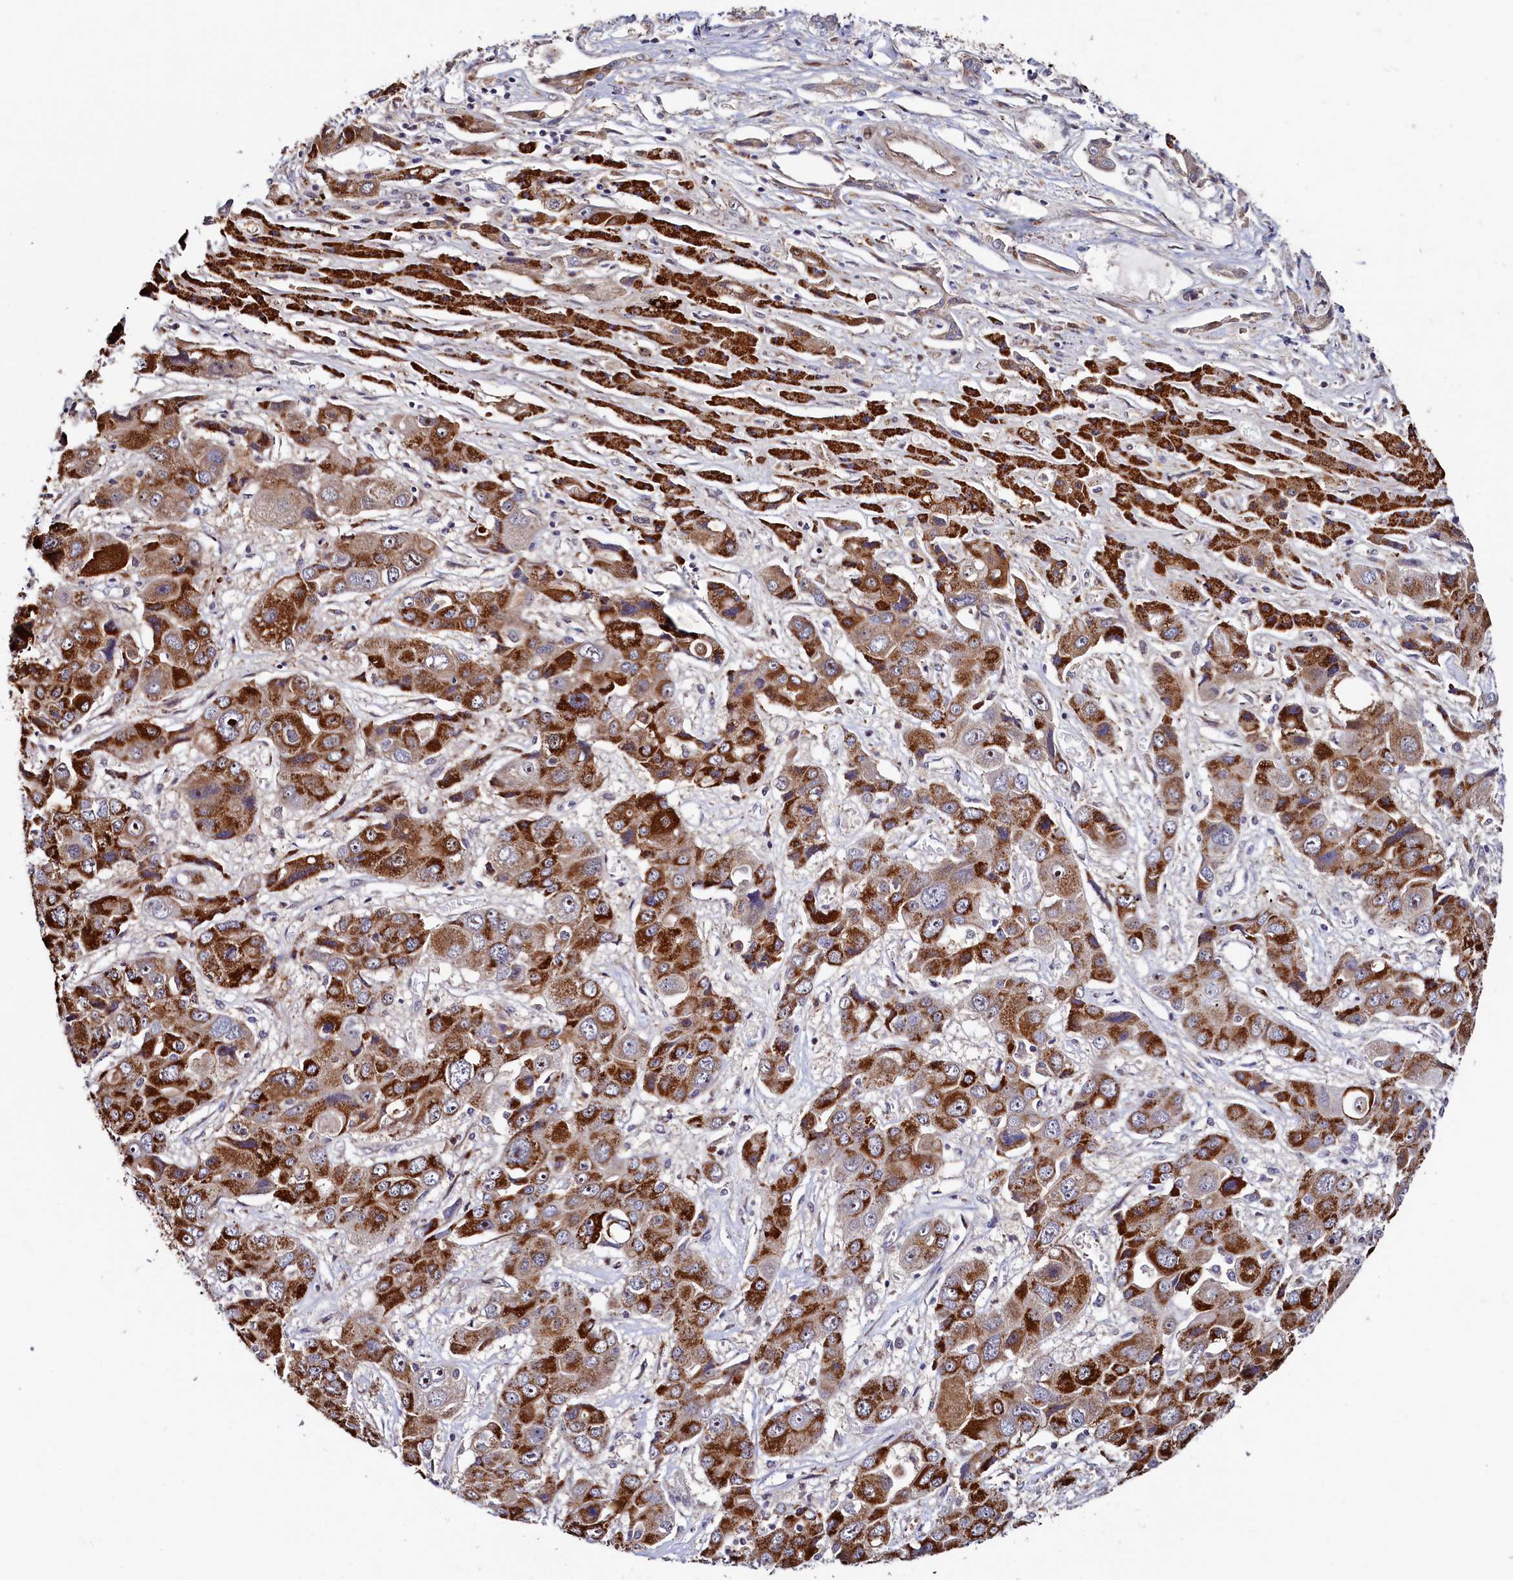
{"staining": {"intensity": "strong", "quantity": ">75%", "location": "cytoplasmic/membranous,nuclear"}, "tissue": "liver cancer", "cell_type": "Tumor cells", "image_type": "cancer", "snomed": [{"axis": "morphology", "description": "Cholangiocarcinoma"}, {"axis": "topography", "description": "Liver"}], "caption": "Immunohistochemical staining of human liver cholangiocarcinoma reveals high levels of strong cytoplasmic/membranous and nuclear staining in about >75% of tumor cells.", "gene": "PIK3C3", "patient": {"sex": "male", "age": 67}}